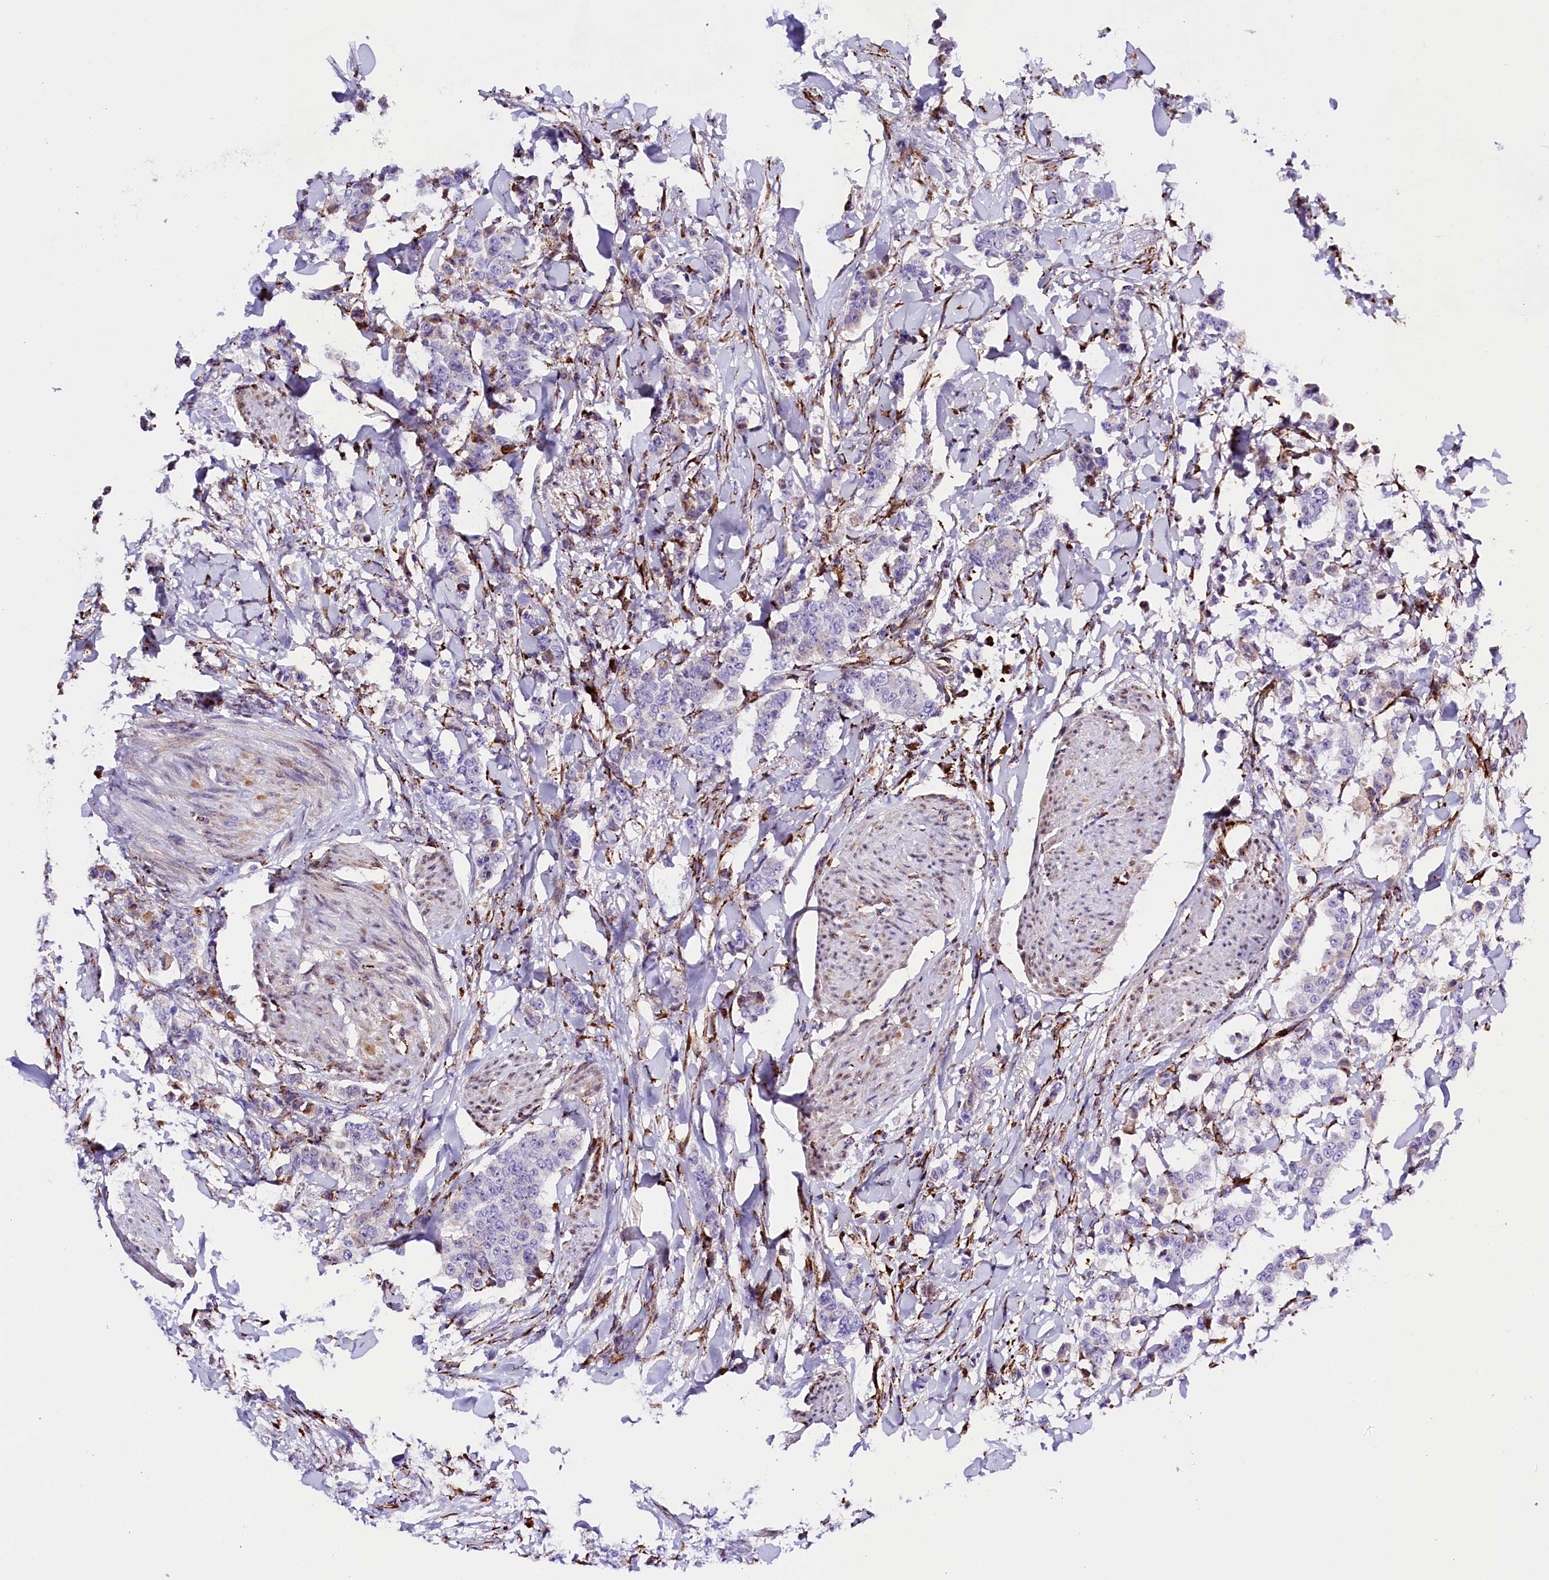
{"staining": {"intensity": "negative", "quantity": "none", "location": "none"}, "tissue": "breast cancer", "cell_type": "Tumor cells", "image_type": "cancer", "snomed": [{"axis": "morphology", "description": "Duct carcinoma"}, {"axis": "topography", "description": "Breast"}], "caption": "An image of human breast cancer is negative for staining in tumor cells.", "gene": "CMTR2", "patient": {"sex": "female", "age": 40}}